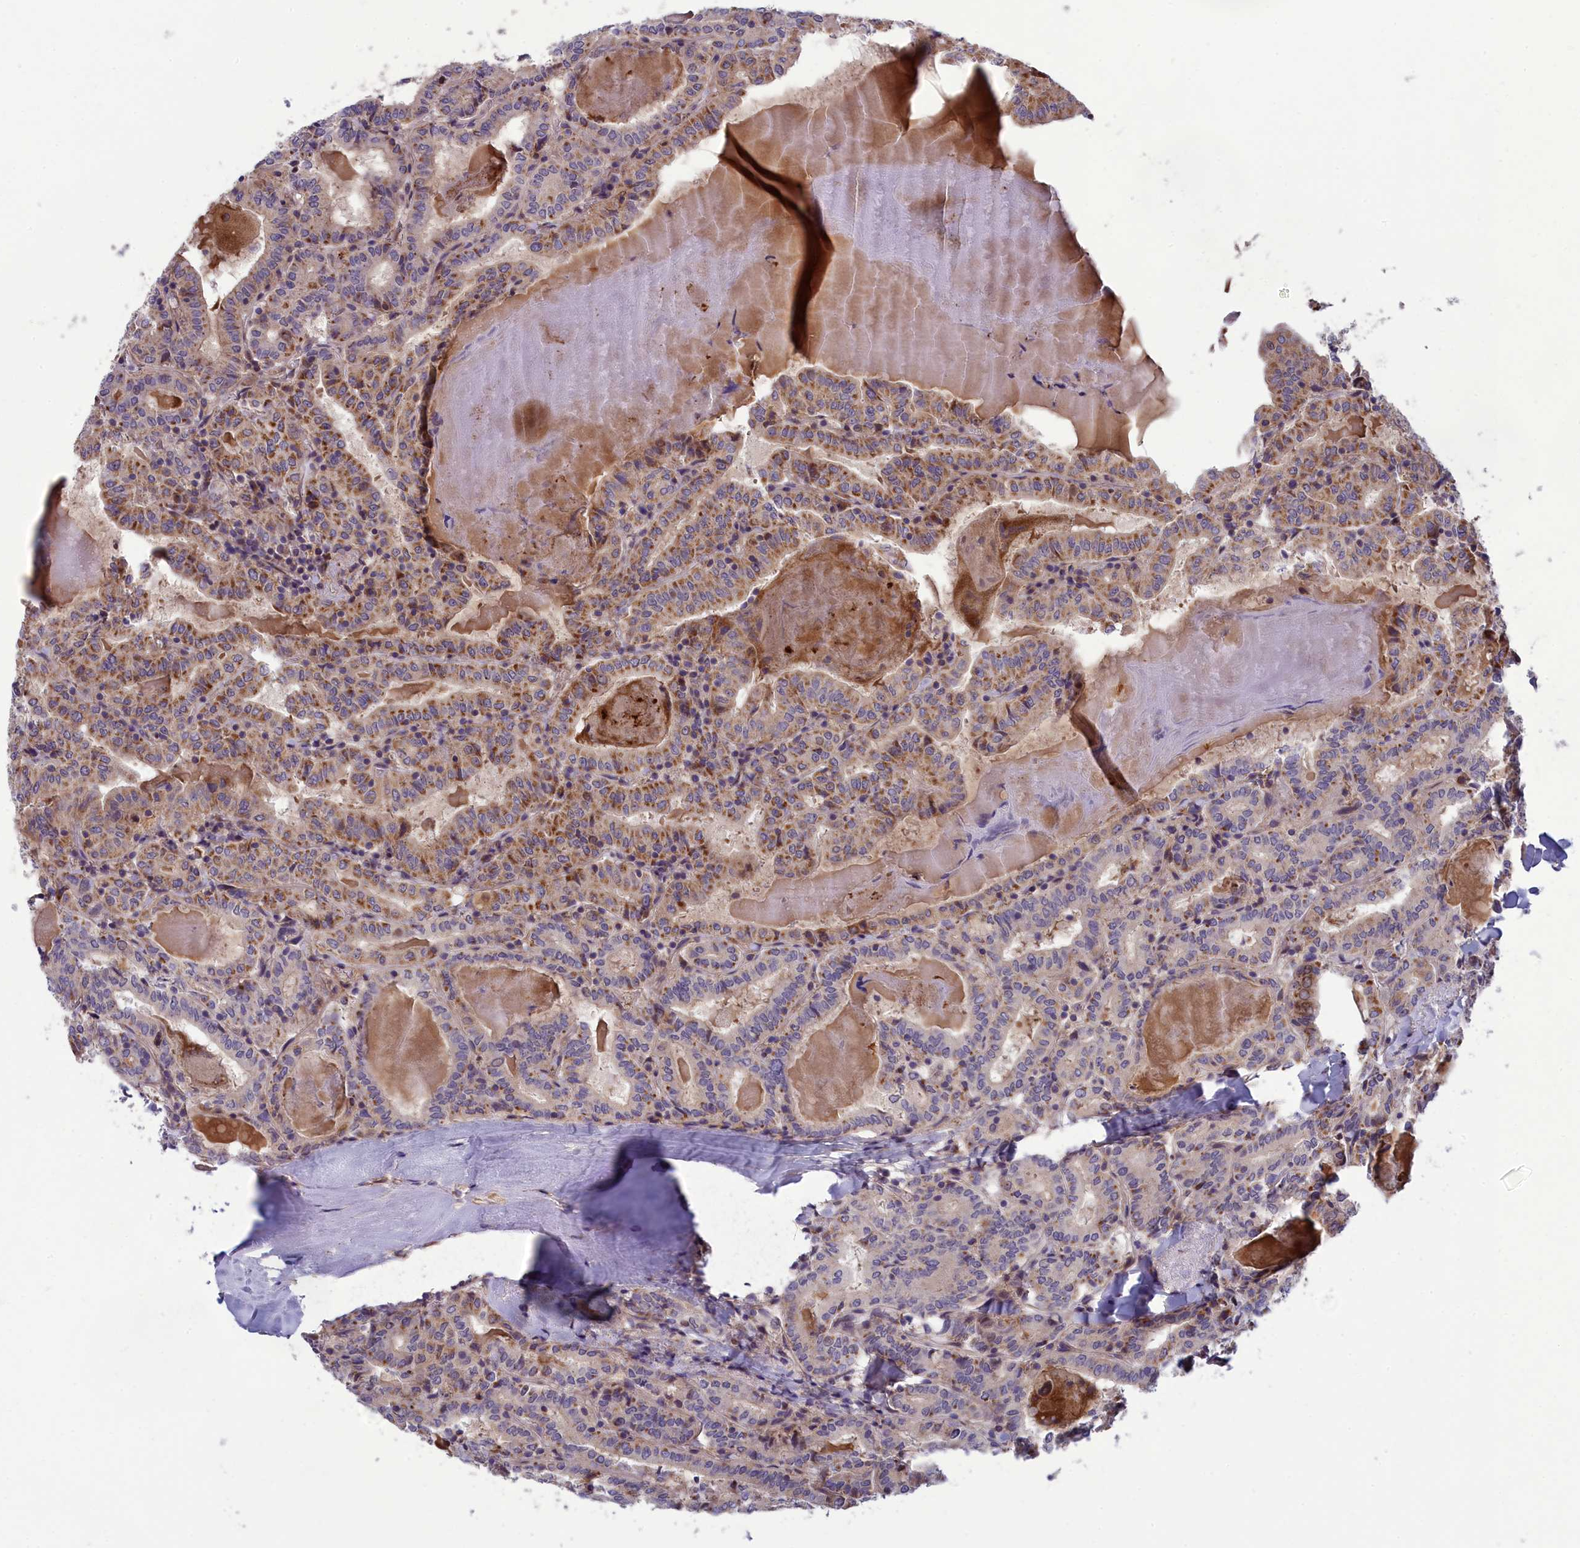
{"staining": {"intensity": "moderate", "quantity": "25%-75%", "location": "cytoplasmic/membranous"}, "tissue": "thyroid cancer", "cell_type": "Tumor cells", "image_type": "cancer", "snomed": [{"axis": "morphology", "description": "Papillary adenocarcinoma, NOS"}, {"axis": "topography", "description": "Thyroid gland"}], "caption": "Brown immunohistochemical staining in human thyroid cancer (papillary adenocarcinoma) shows moderate cytoplasmic/membranous expression in about 25%-75% of tumor cells. (Brightfield microscopy of DAB IHC at high magnification).", "gene": "BLTP2", "patient": {"sex": "female", "age": 72}}